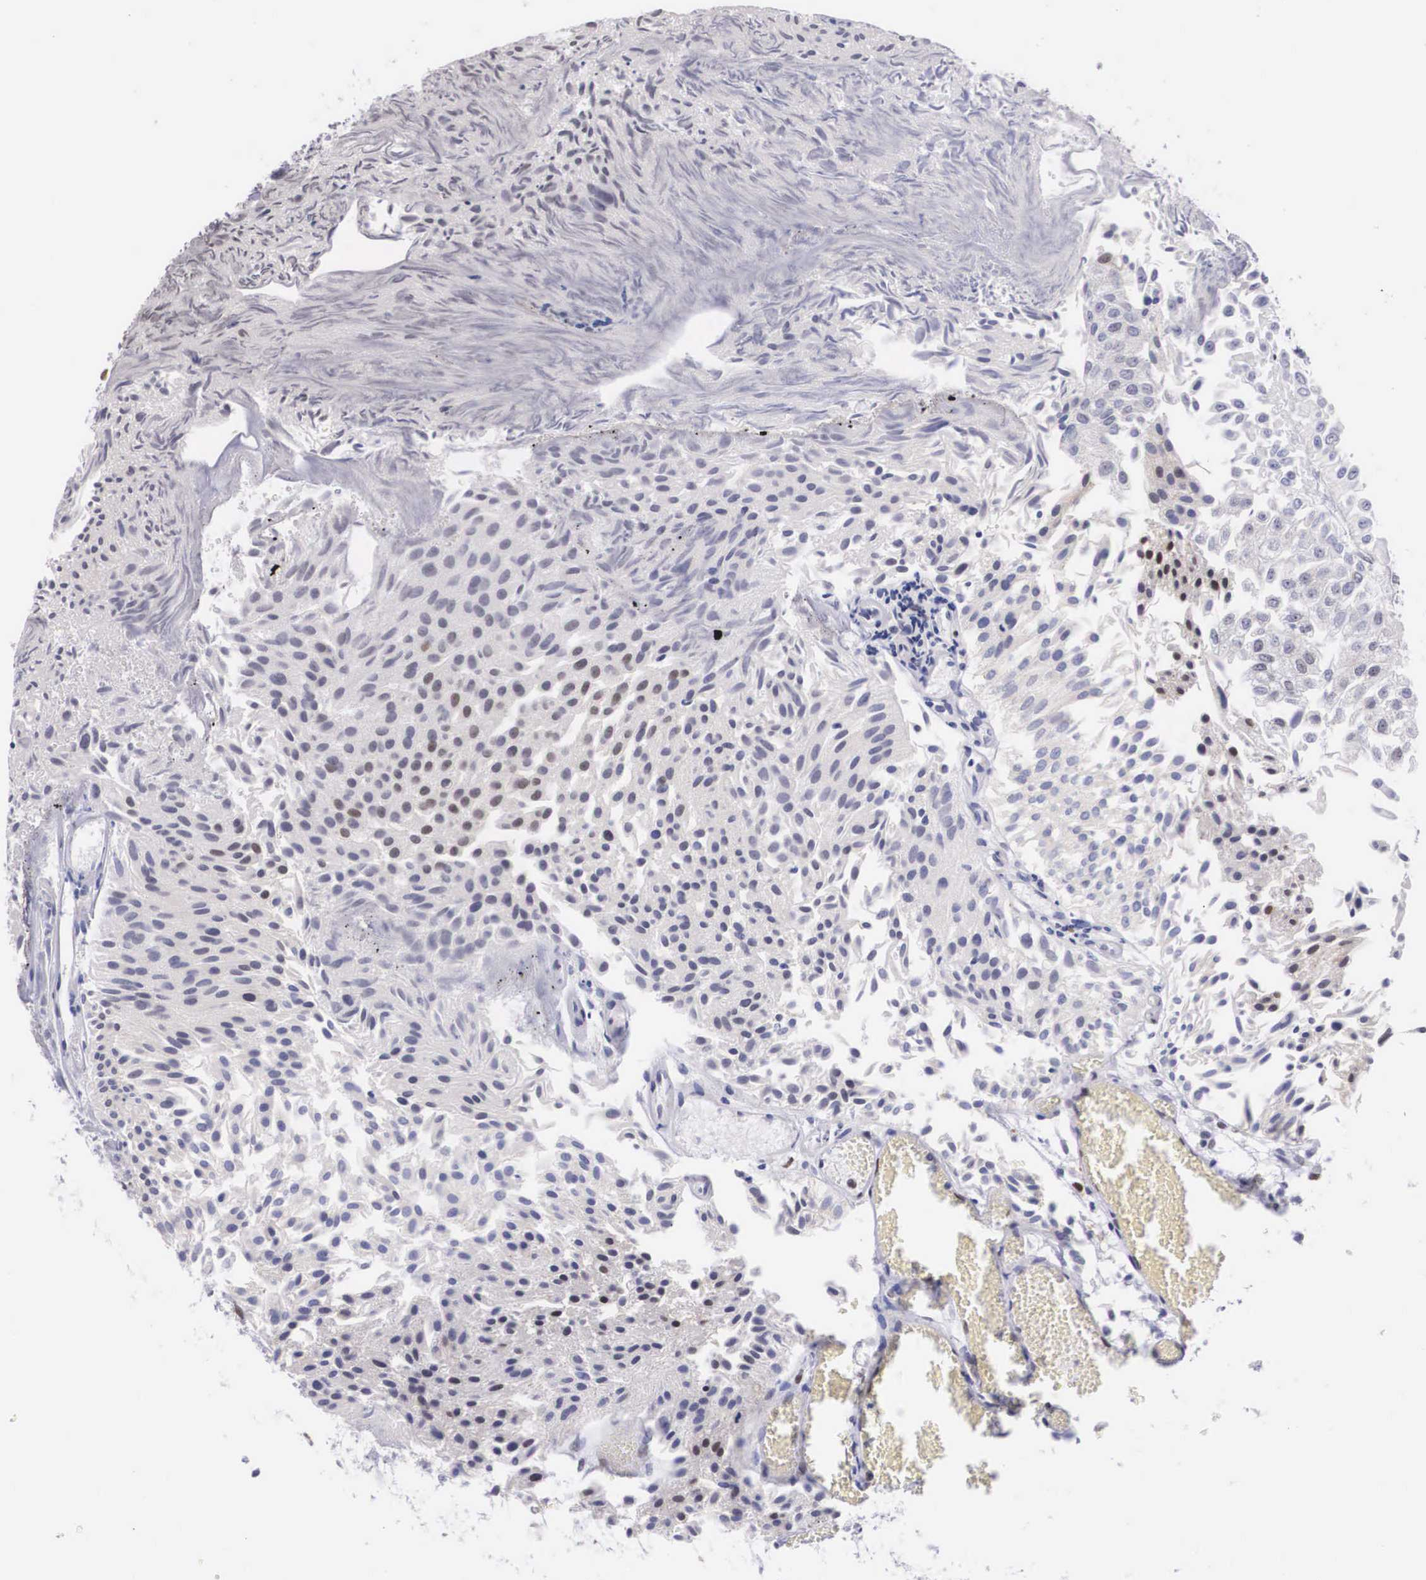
{"staining": {"intensity": "weak", "quantity": "25%-75%", "location": "nuclear"}, "tissue": "urothelial cancer", "cell_type": "Tumor cells", "image_type": "cancer", "snomed": [{"axis": "morphology", "description": "Urothelial carcinoma, Low grade"}, {"axis": "topography", "description": "Urinary bladder"}], "caption": "Urothelial cancer was stained to show a protein in brown. There is low levels of weak nuclear expression in approximately 25%-75% of tumor cells.", "gene": "ETV6", "patient": {"sex": "male", "age": 86}}